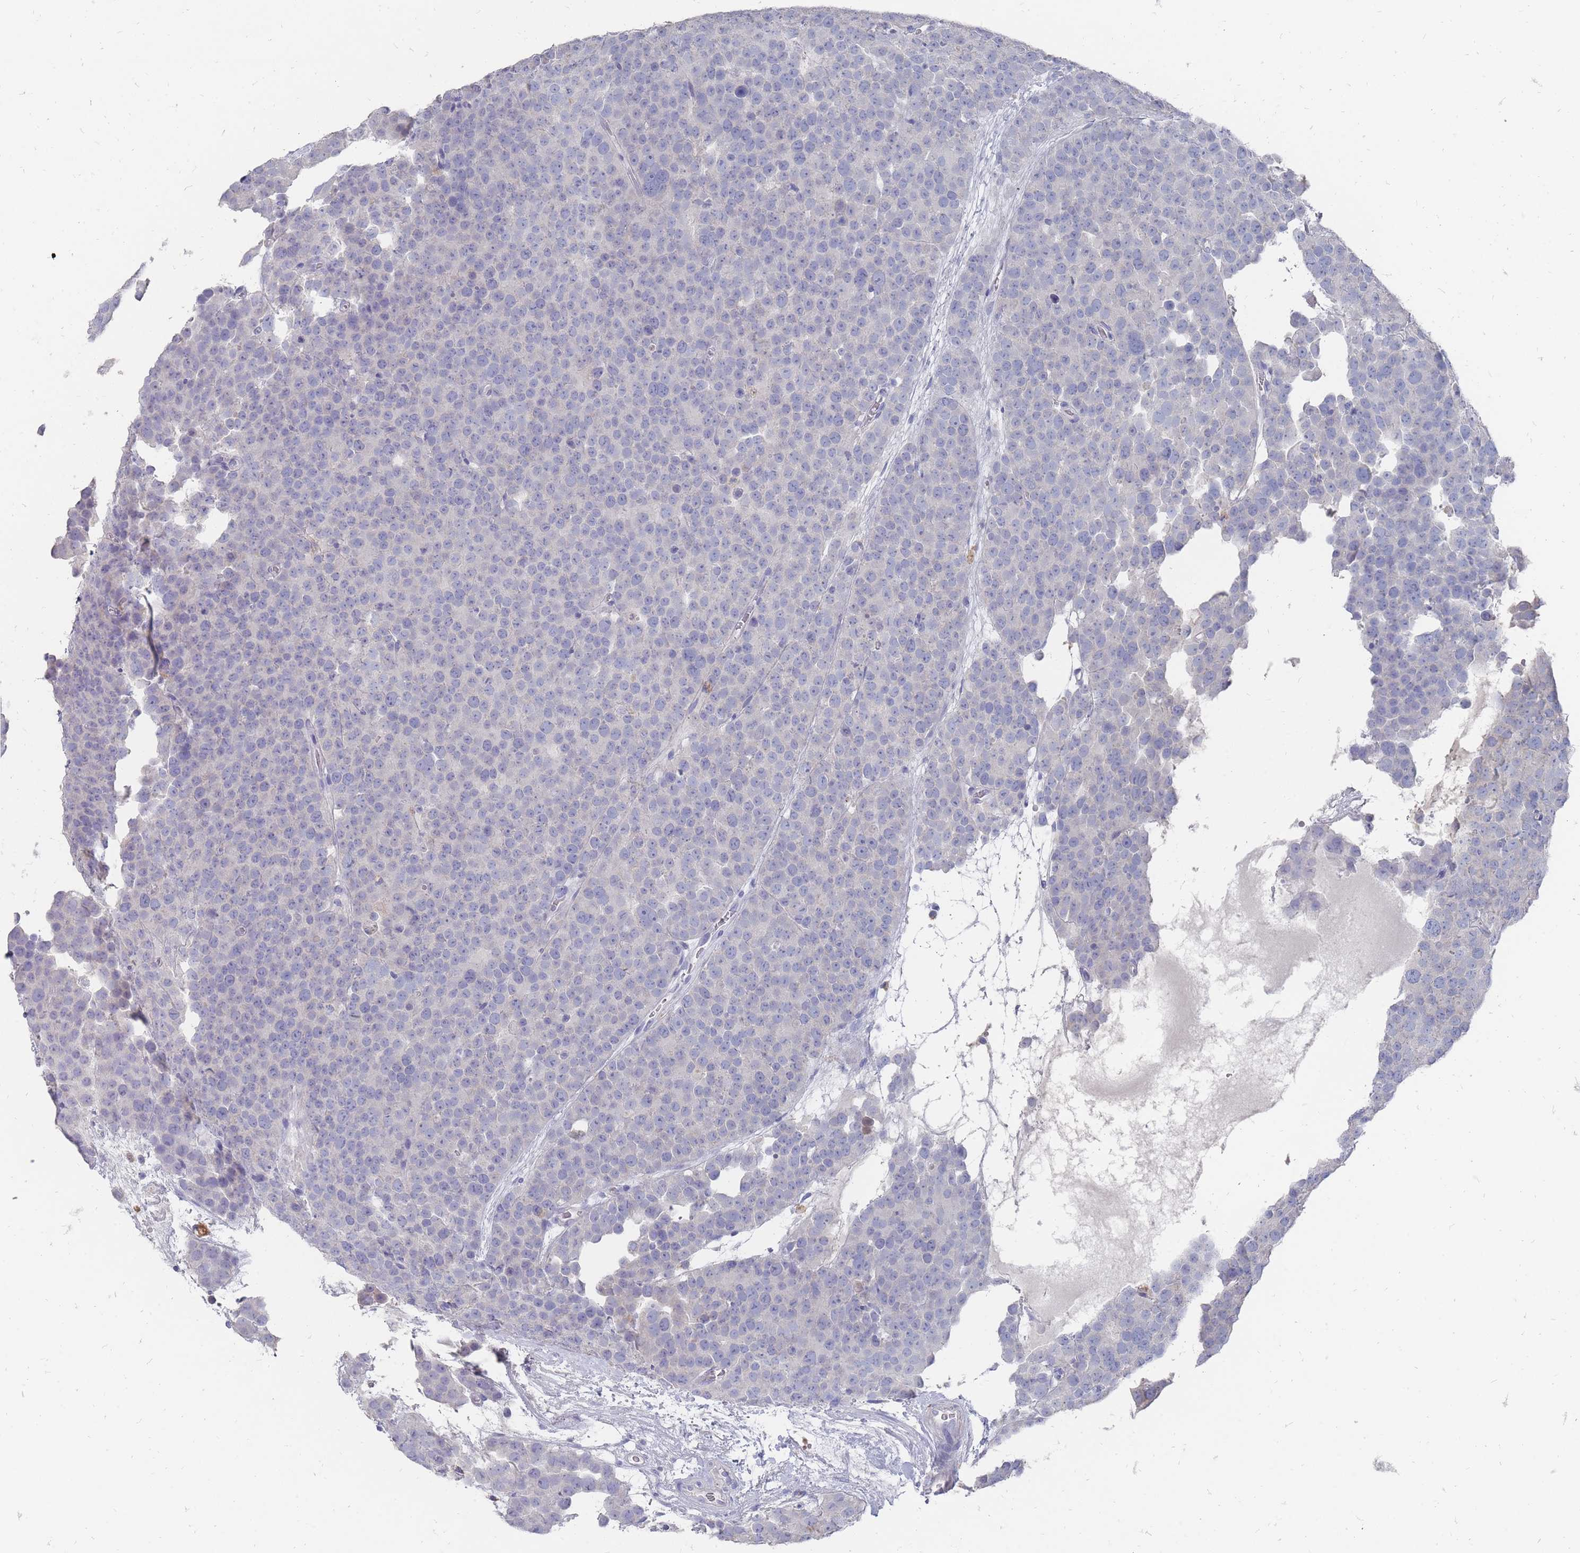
{"staining": {"intensity": "negative", "quantity": "none", "location": "none"}, "tissue": "testis cancer", "cell_type": "Tumor cells", "image_type": "cancer", "snomed": [{"axis": "morphology", "description": "Seminoma, NOS"}, {"axis": "topography", "description": "Testis"}], "caption": "Immunohistochemistry (IHC) of human testis cancer reveals no staining in tumor cells.", "gene": "OTULINL", "patient": {"sex": "male", "age": 71}}